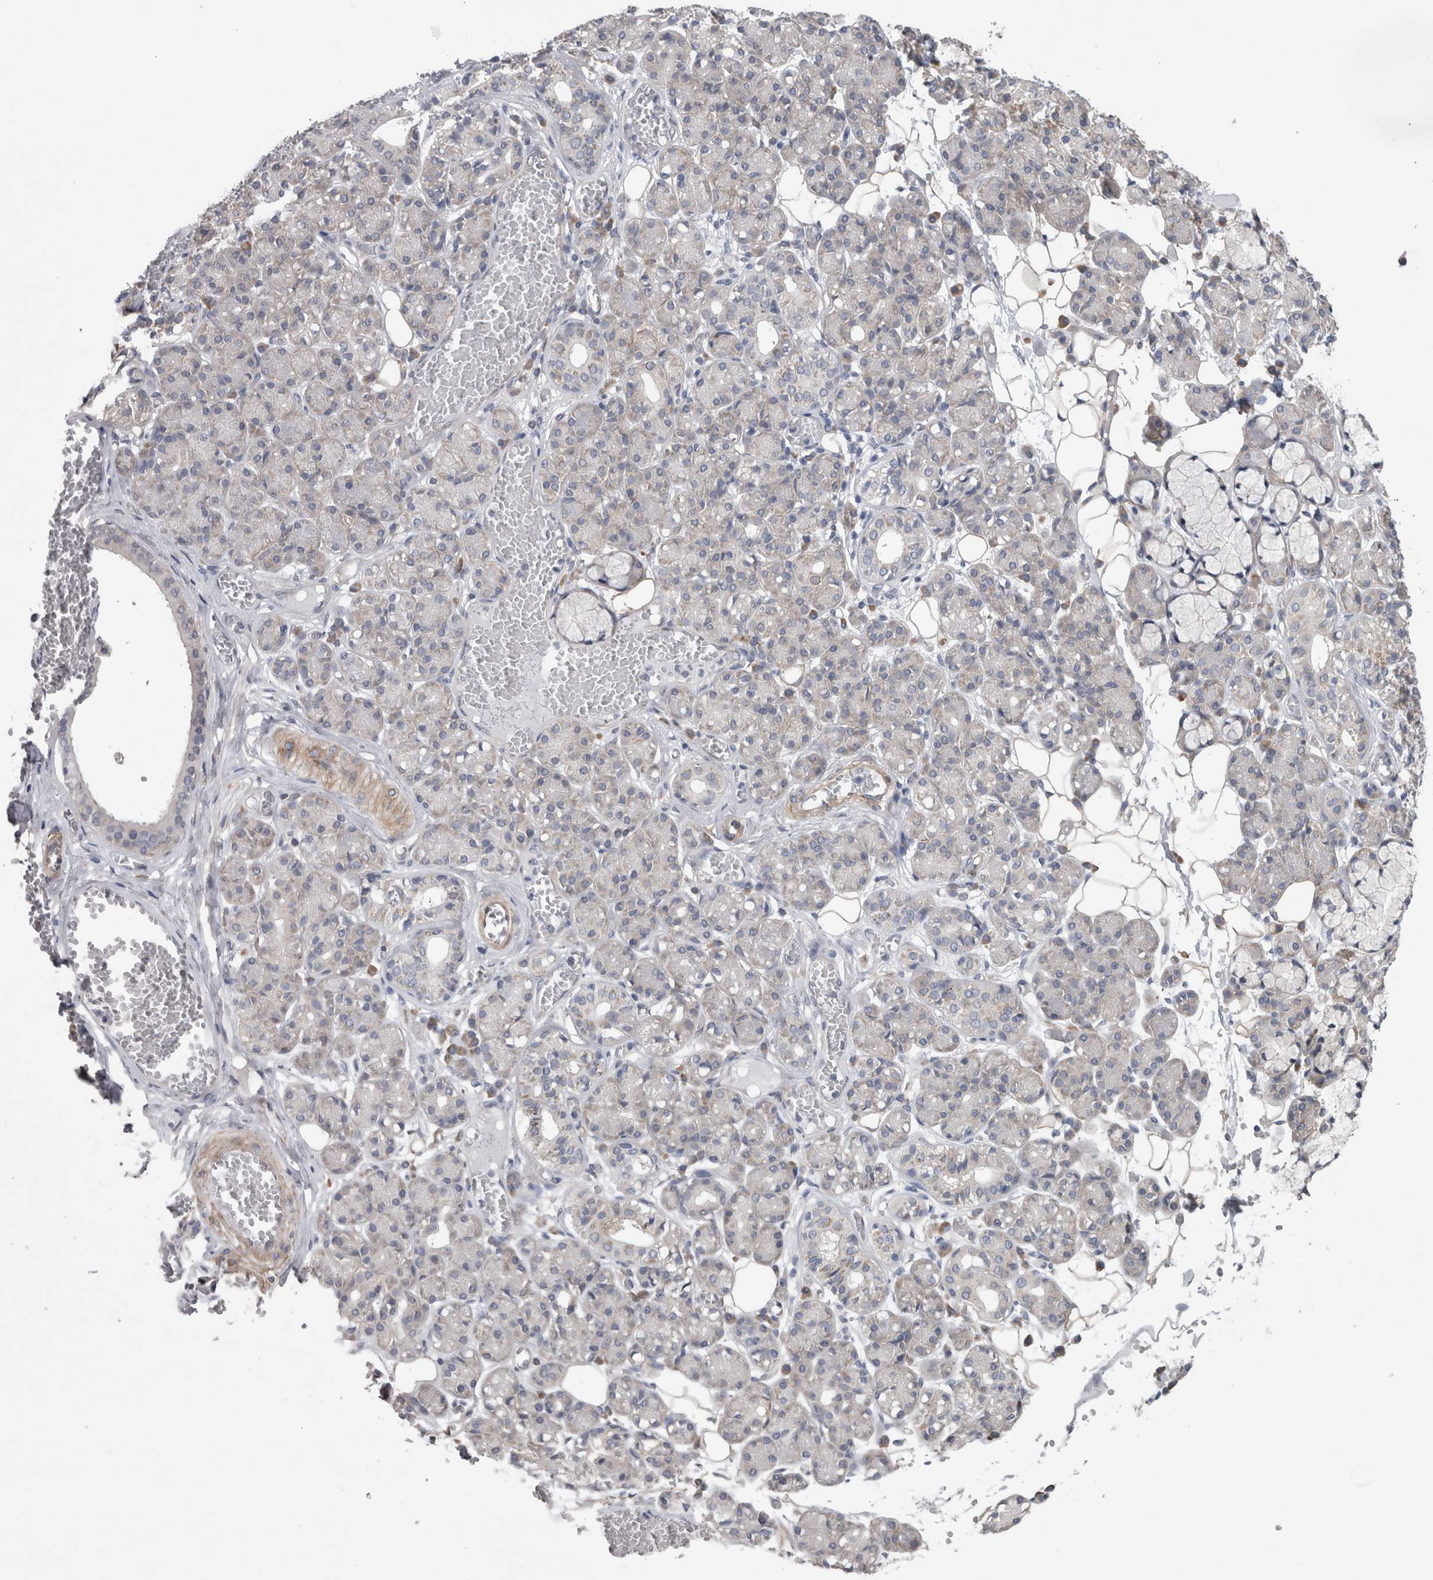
{"staining": {"intensity": "negative", "quantity": "none", "location": "none"}, "tissue": "salivary gland", "cell_type": "Glandular cells", "image_type": "normal", "snomed": [{"axis": "morphology", "description": "Normal tissue, NOS"}, {"axis": "topography", "description": "Salivary gland"}], "caption": "This is a micrograph of immunohistochemistry staining of normal salivary gland, which shows no expression in glandular cells. Nuclei are stained in blue.", "gene": "DDX6", "patient": {"sex": "male", "age": 63}}